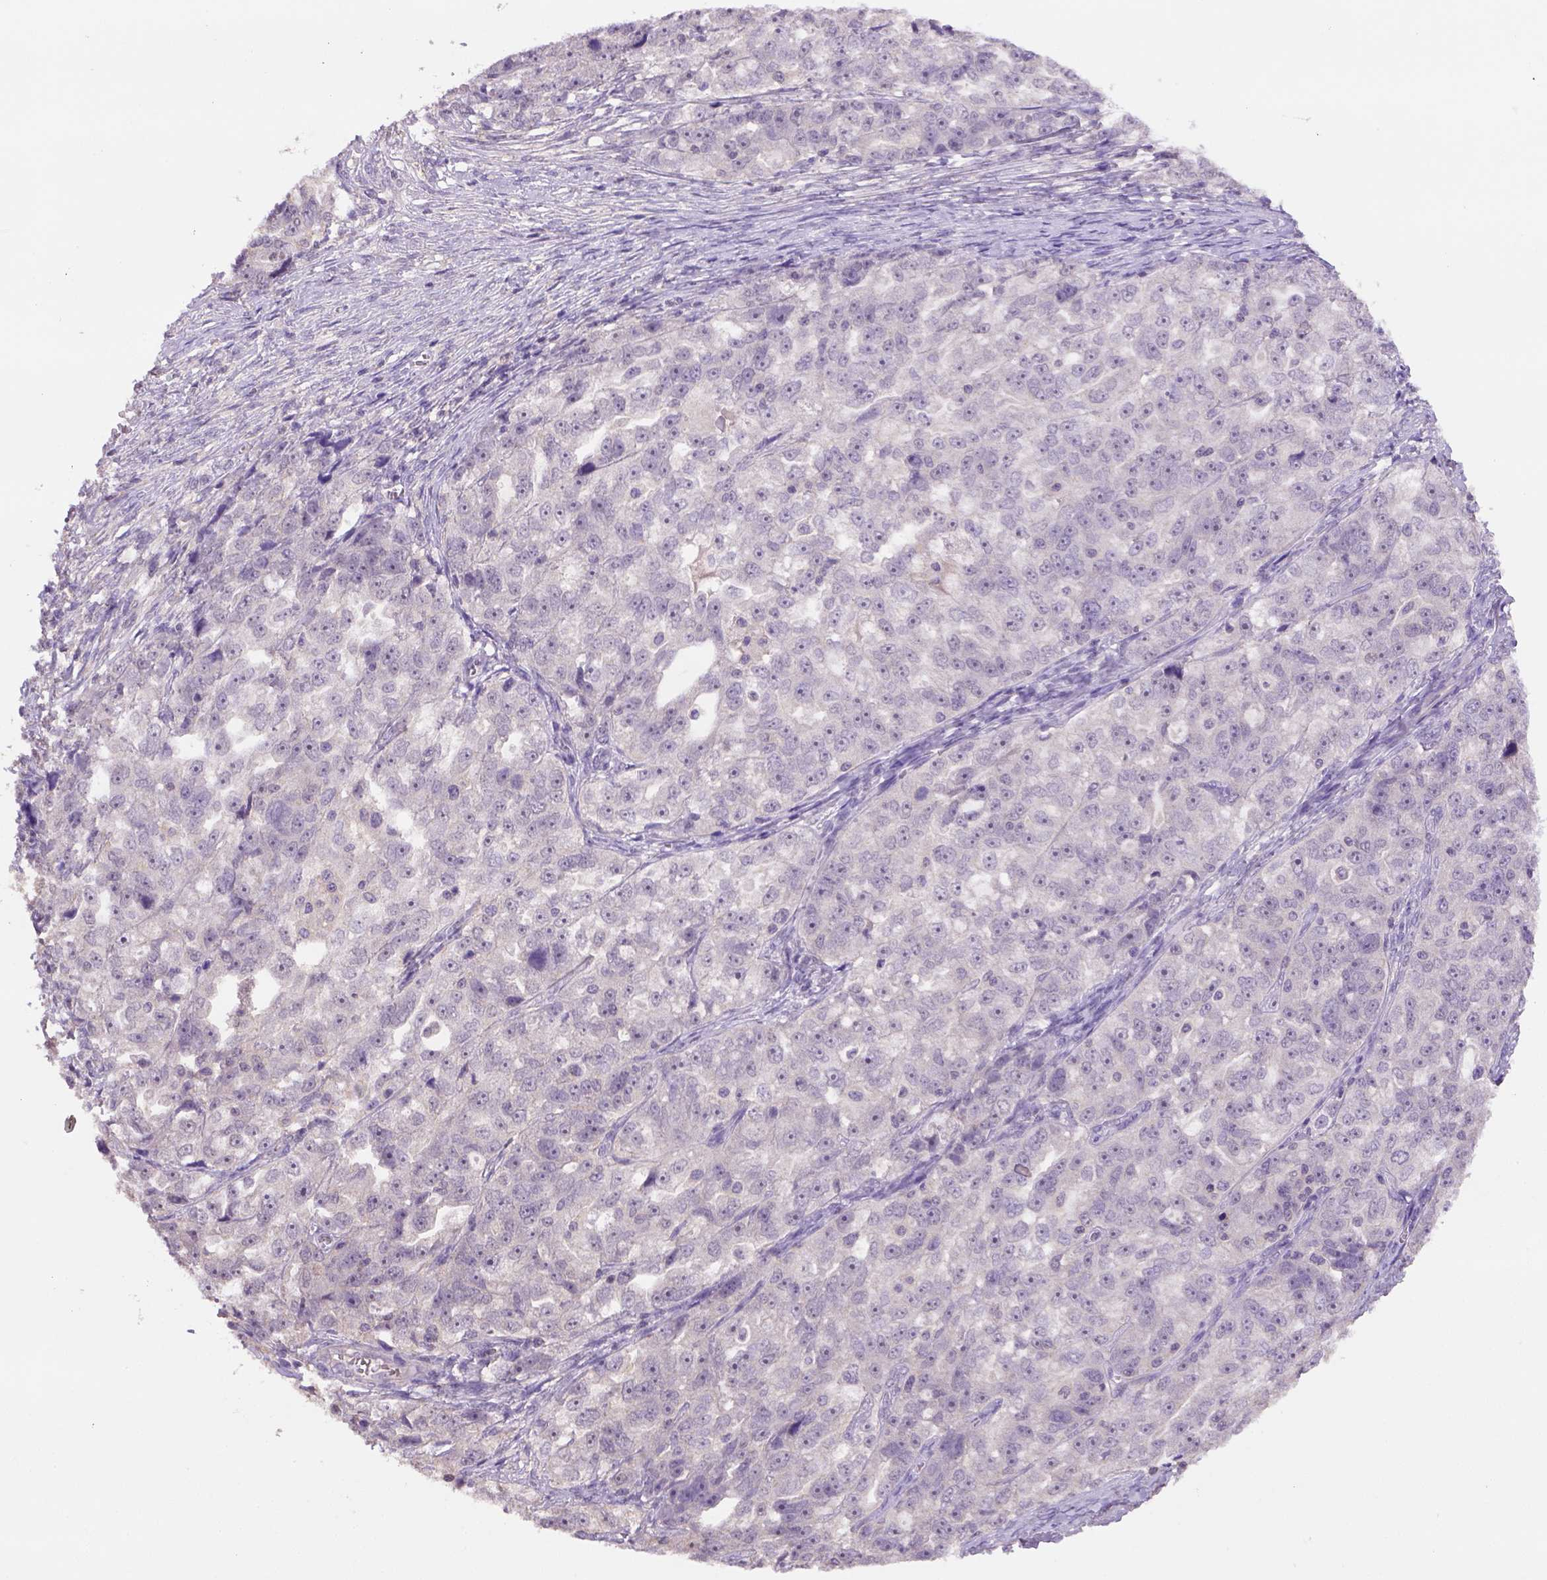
{"staining": {"intensity": "weak", "quantity": ">75%", "location": "cytoplasmic/membranous,nuclear"}, "tissue": "ovarian cancer", "cell_type": "Tumor cells", "image_type": "cancer", "snomed": [{"axis": "morphology", "description": "Cystadenocarcinoma, serous, NOS"}, {"axis": "topography", "description": "Ovary"}], "caption": "A brown stain labels weak cytoplasmic/membranous and nuclear positivity of a protein in serous cystadenocarcinoma (ovarian) tumor cells.", "gene": "SCML4", "patient": {"sex": "female", "age": 51}}